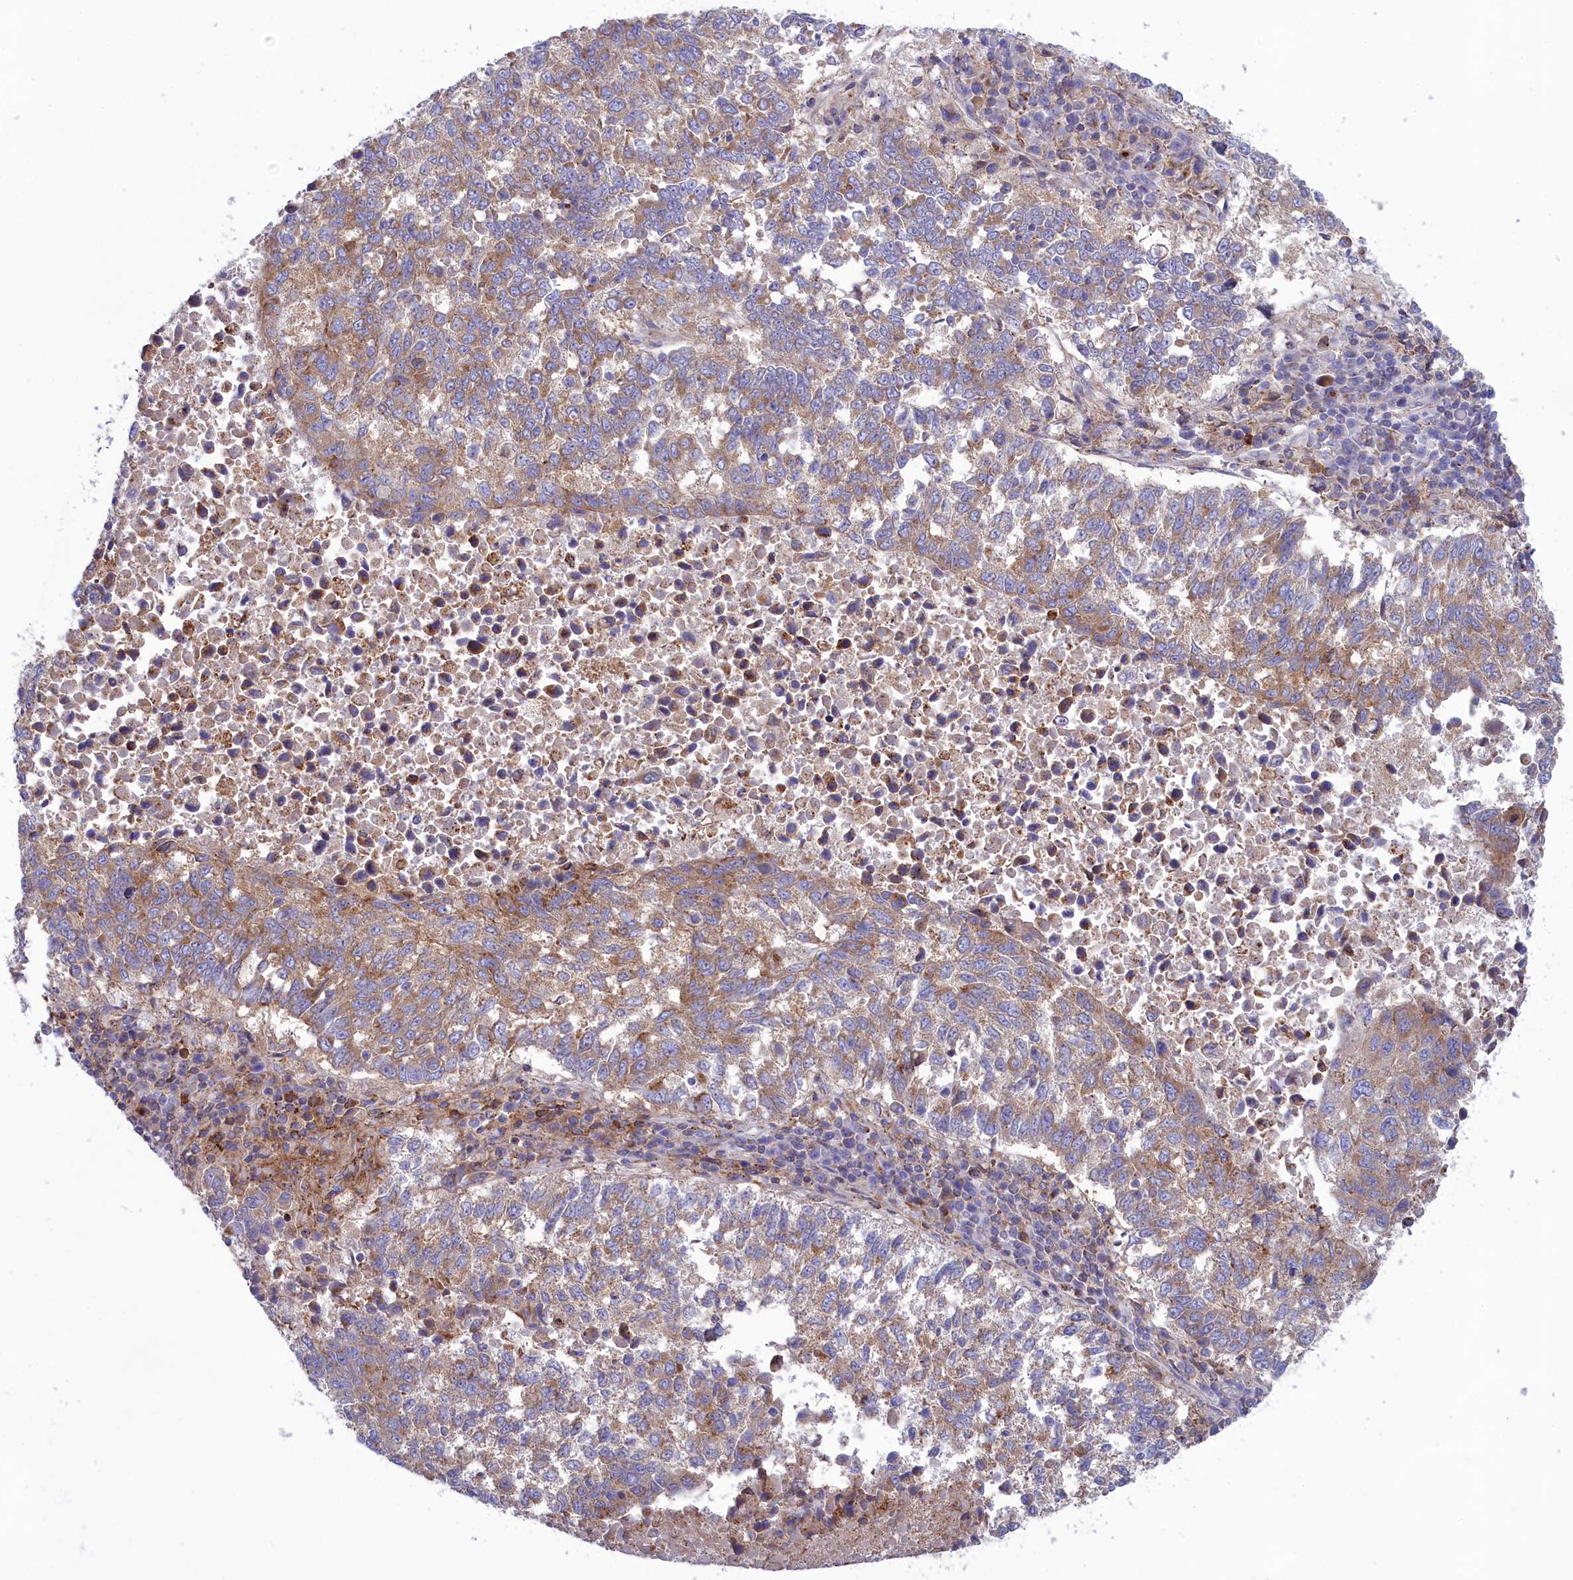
{"staining": {"intensity": "moderate", "quantity": ">75%", "location": "cytoplasmic/membranous"}, "tissue": "lung cancer", "cell_type": "Tumor cells", "image_type": "cancer", "snomed": [{"axis": "morphology", "description": "Squamous cell carcinoma, NOS"}, {"axis": "topography", "description": "Lung"}], "caption": "Lung cancer (squamous cell carcinoma) tissue demonstrates moderate cytoplasmic/membranous staining in about >75% of tumor cells", "gene": "SCAMP4", "patient": {"sex": "male", "age": 73}}